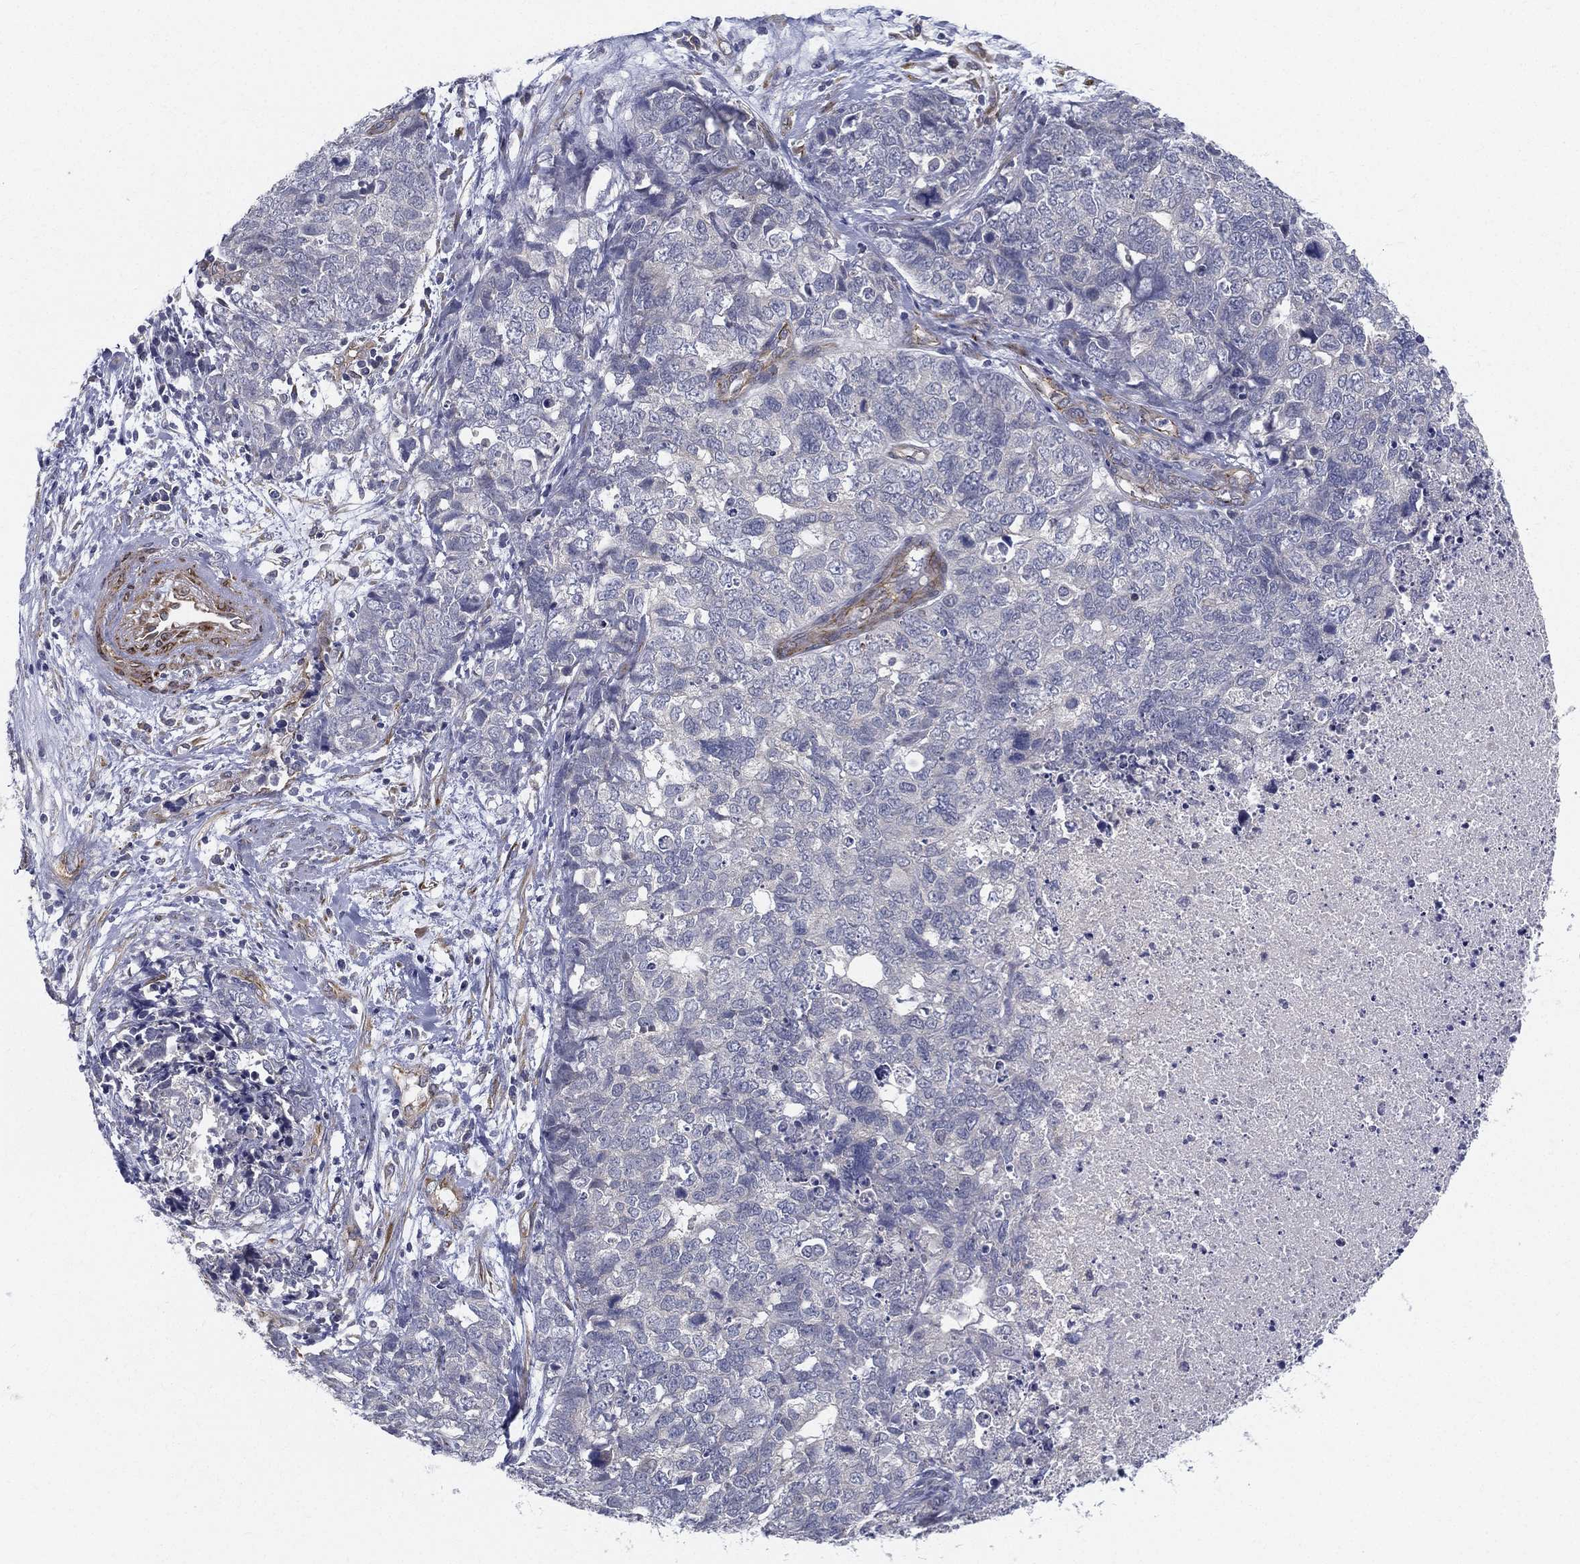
{"staining": {"intensity": "negative", "quantity": "none", "location": "none"}, "tissue": "cervical cancer", "cell_type": "Tumor cells", "image_type": "cancer", "snomed": [{"axis": "morphology", "description": "Squamous cell carcinoma, NOS"}, {"axis": "topography", "description": "Cervix"}], "caption": "DAB immunohistochemical staining of cervical cancer (squamous cell carcinoma) displays no significant staining in tumor cells.", "gene": "LRRC56", "patient": {"sex": "female", "age": 63}}